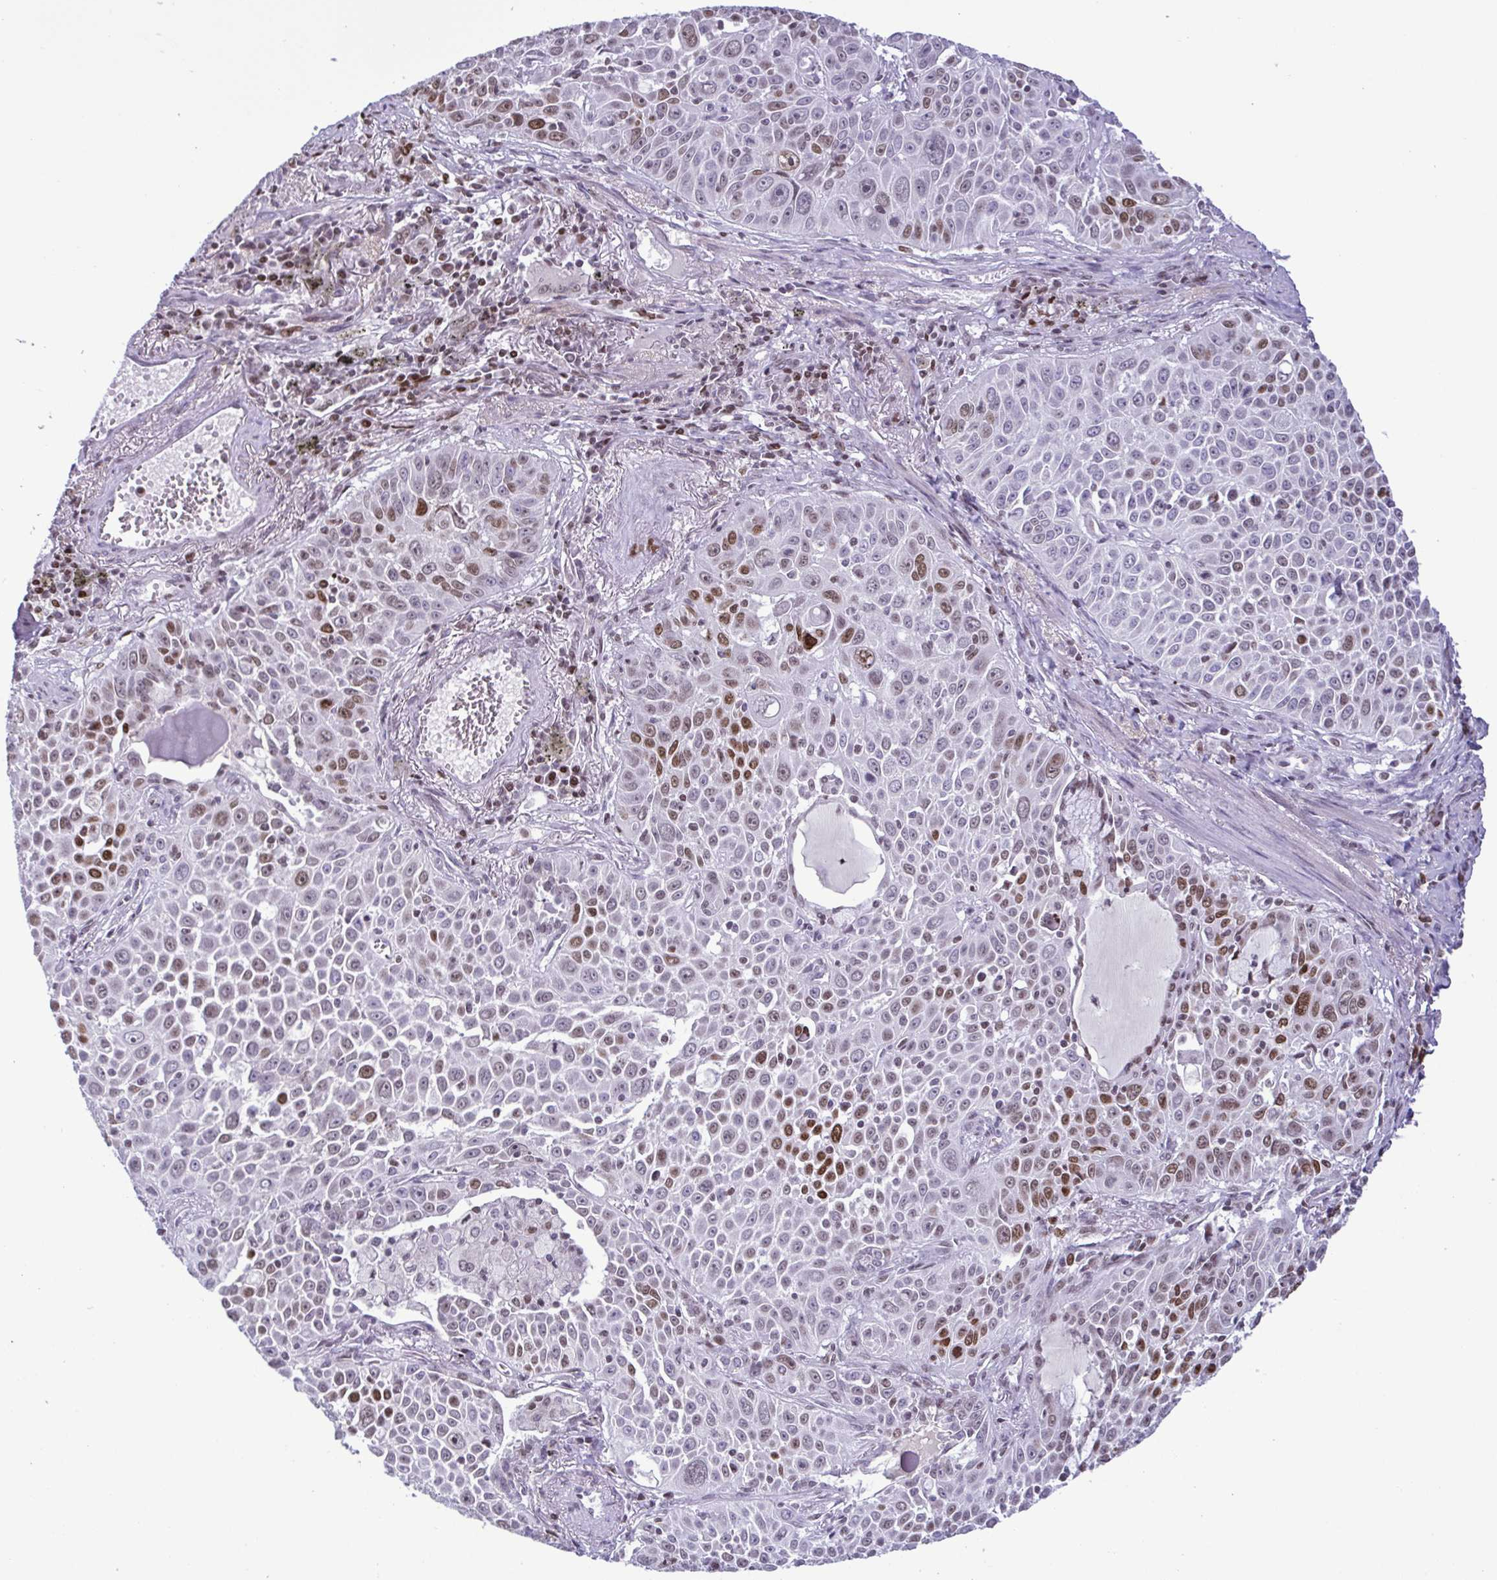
{"staining": {"intensity": "moderate", "quantity": "<25%", "location": "nuclear"}, "tissue": "lung cancer", "cell_type": "Tumor cells", "image_type": "cancer", "snomed": [{"axis": "morphology", "description": "Squamous cell carcinoma, NOS"}, {"axis": "morphology", "description": "Squamous cell carcinoma, metastatic, NOS"}, {"axis": "topography", "description": "Lymph node"}, {"axis": "topography", "description": "Lung"}], "caption": "The micrograph exhibits a brown stain indicating the presence of a protein in the nuclear of tumor cells in metastatic squamous cell carcinoma (lung). Nuclei are stained in blue.", "gene": "IRF1", "patient": {"sex": "female", "age": 62}}